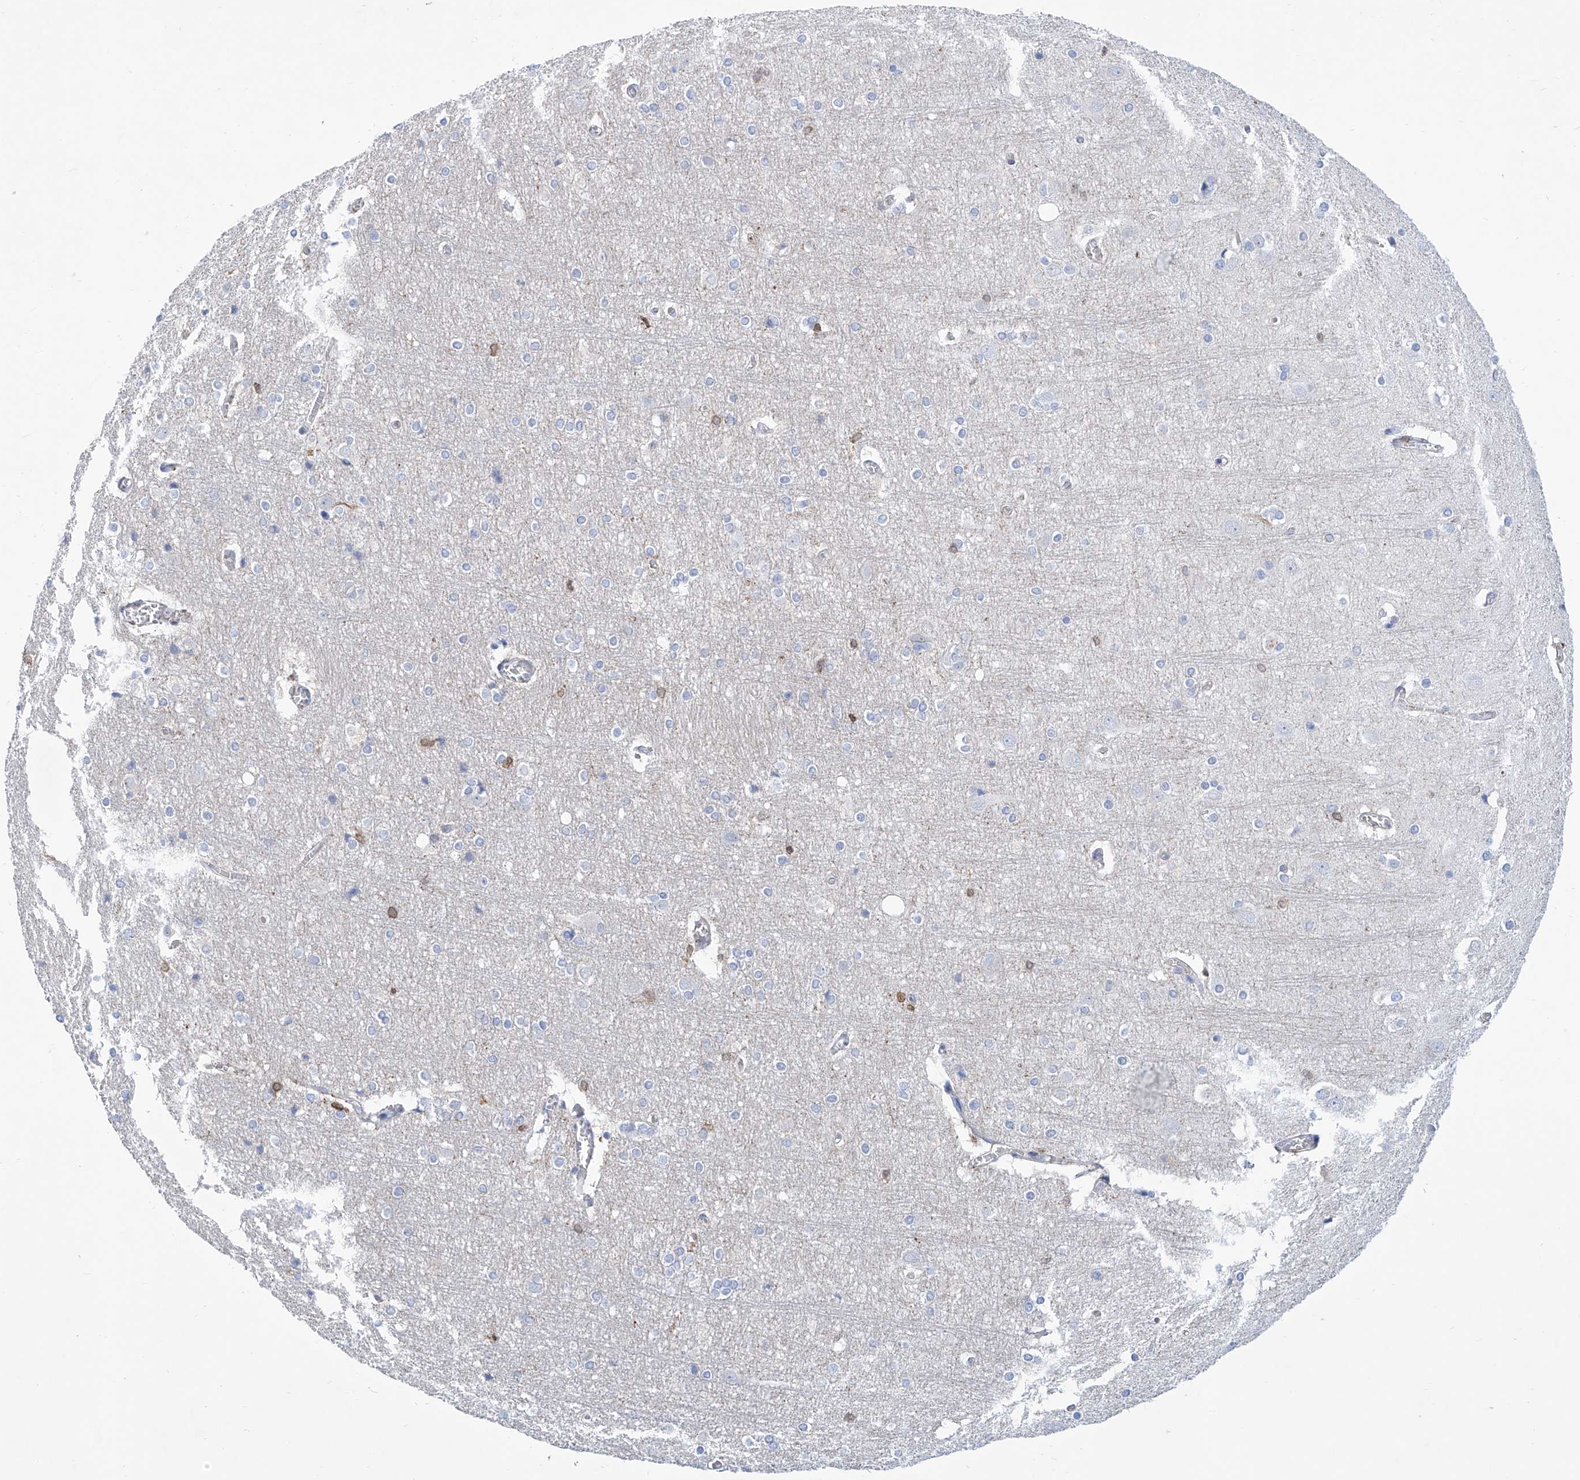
{"staining": {"intensity": "negative", "quantity": "none", "location": "none"}, "tissue": "cerebral cortex", "cell_type": "Endothelial cells", "image_type": "normal", "snomed": [{"axis": "morphology", "description": "Normal tissue, NOS"}, {"axis": "topography", "description": "Cerebral cortex"}], "caption": "Immunohistochemistry of normal human cerebral cortex reveals no expression in endothelial cells.", "gene": "TNN", "patient": {"sex": "male", "age": 54}}